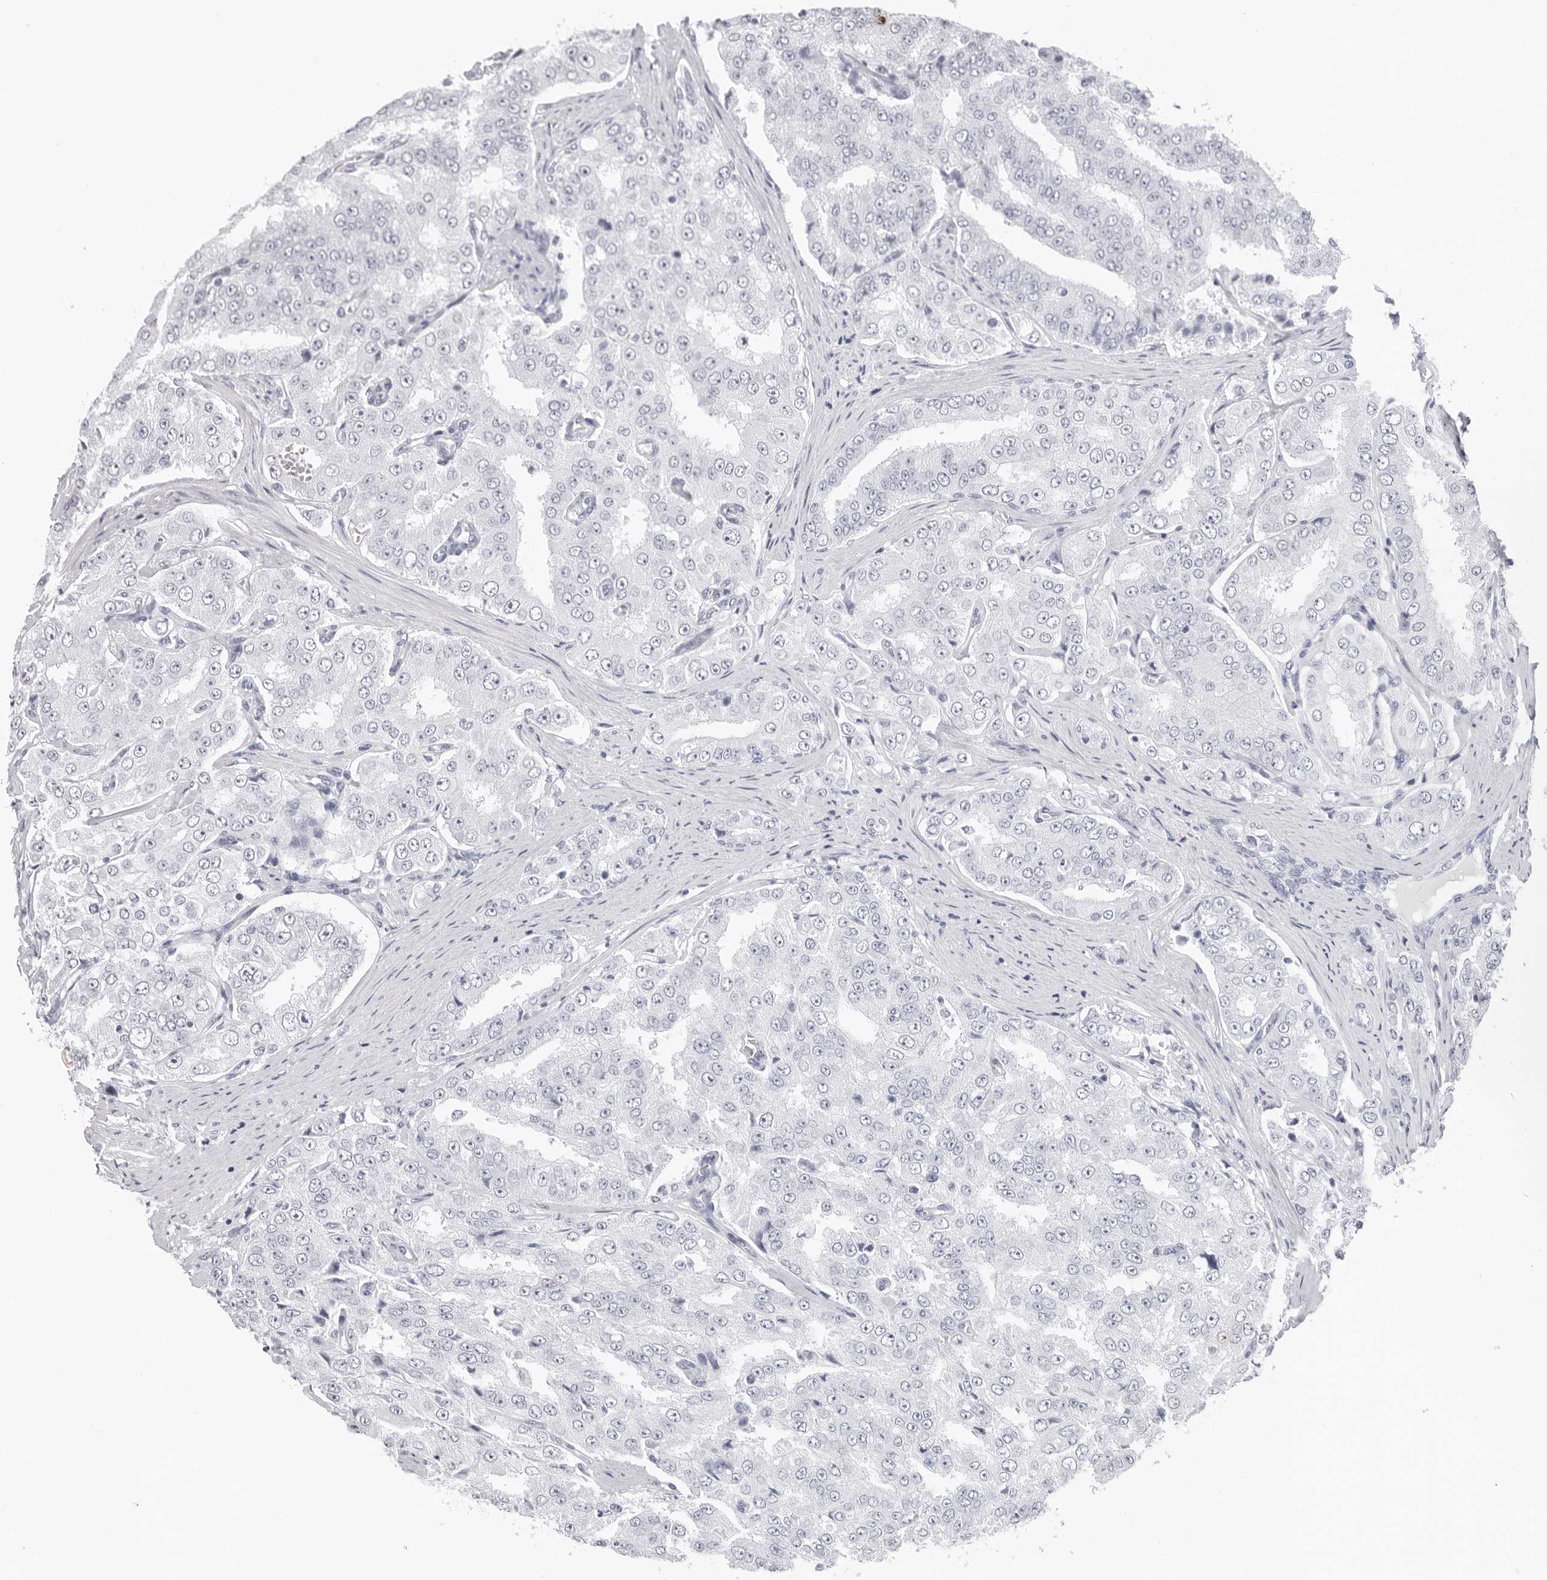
{"staining": {"intensity": "negative", "quantity": "none", "location": "none"}, "tissue": "prostate cancer", "cell_type": "Tumor cells", "image_type": "cancer", "snomed": [{"axis": "morphology", "description": "Adenocarcinoma, High grade"}, {"axis": "topography", "description": "Prostate"}], "caption": "A micrograph of prostate cancer stained for a protein displays no brown staining in tumor cells.", "gene": "CST5", "patient": {"sex": "male", "age": 58}}